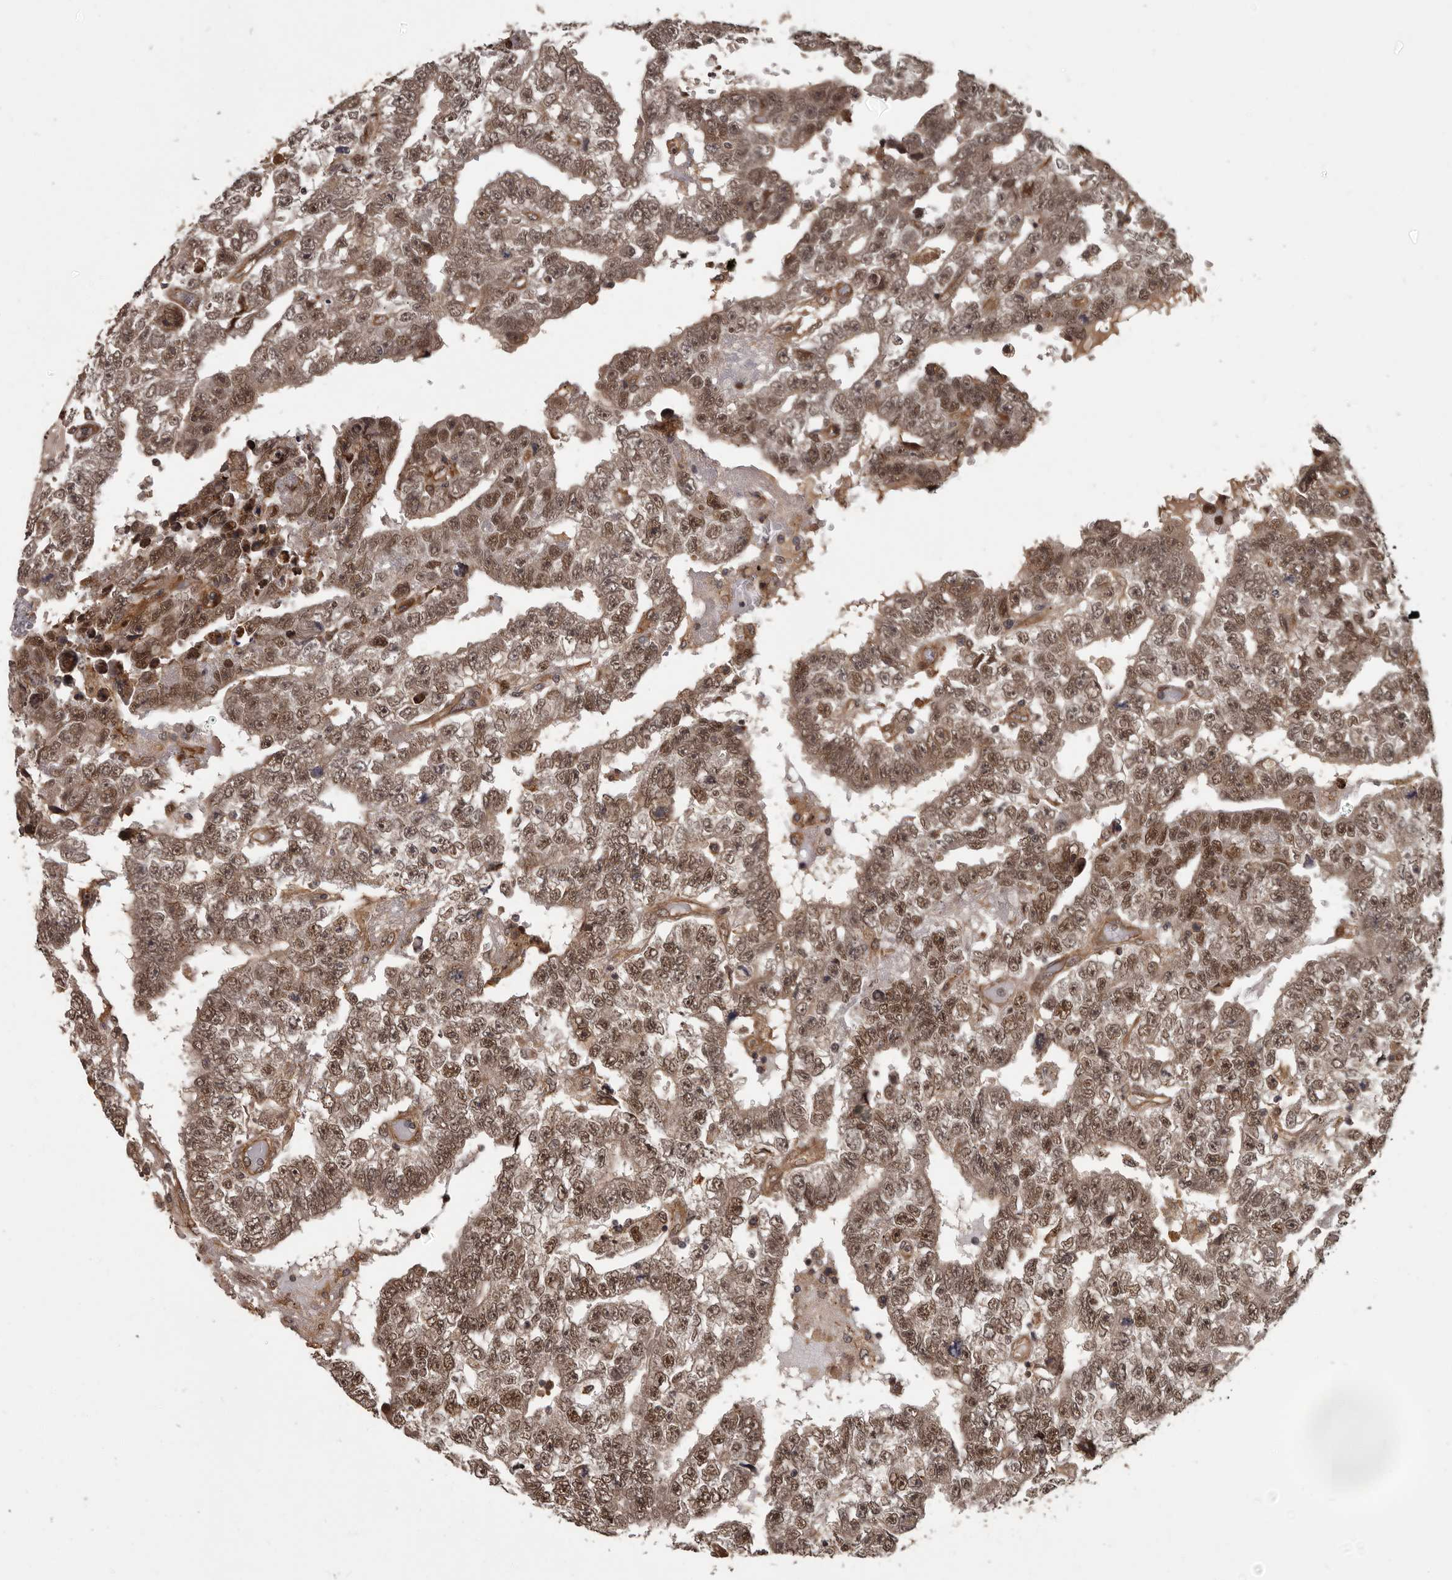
{"staining": {"intensity": "moderate", "quantity": ">75%", "location": "cytoplasmic/membranous,nuclear"}, "tissue": "testis cancer", "cell_type": "Tumor cells", "image_type": "cancer", "snomed": [{"axis": "morphology", "description": "Carcinoma, Embryonal, NOS"}, {"axis": "topography", "description": "Testis"}], "caption": "Immunohistochemical staining of human testis cancer displays medium levels of moderate cytoplasmic/membranous and nuclear expression in approximately >75% of tumor cells.", "gene": "SLITRK6", "patient": {"sex": "male", "age": 25}}